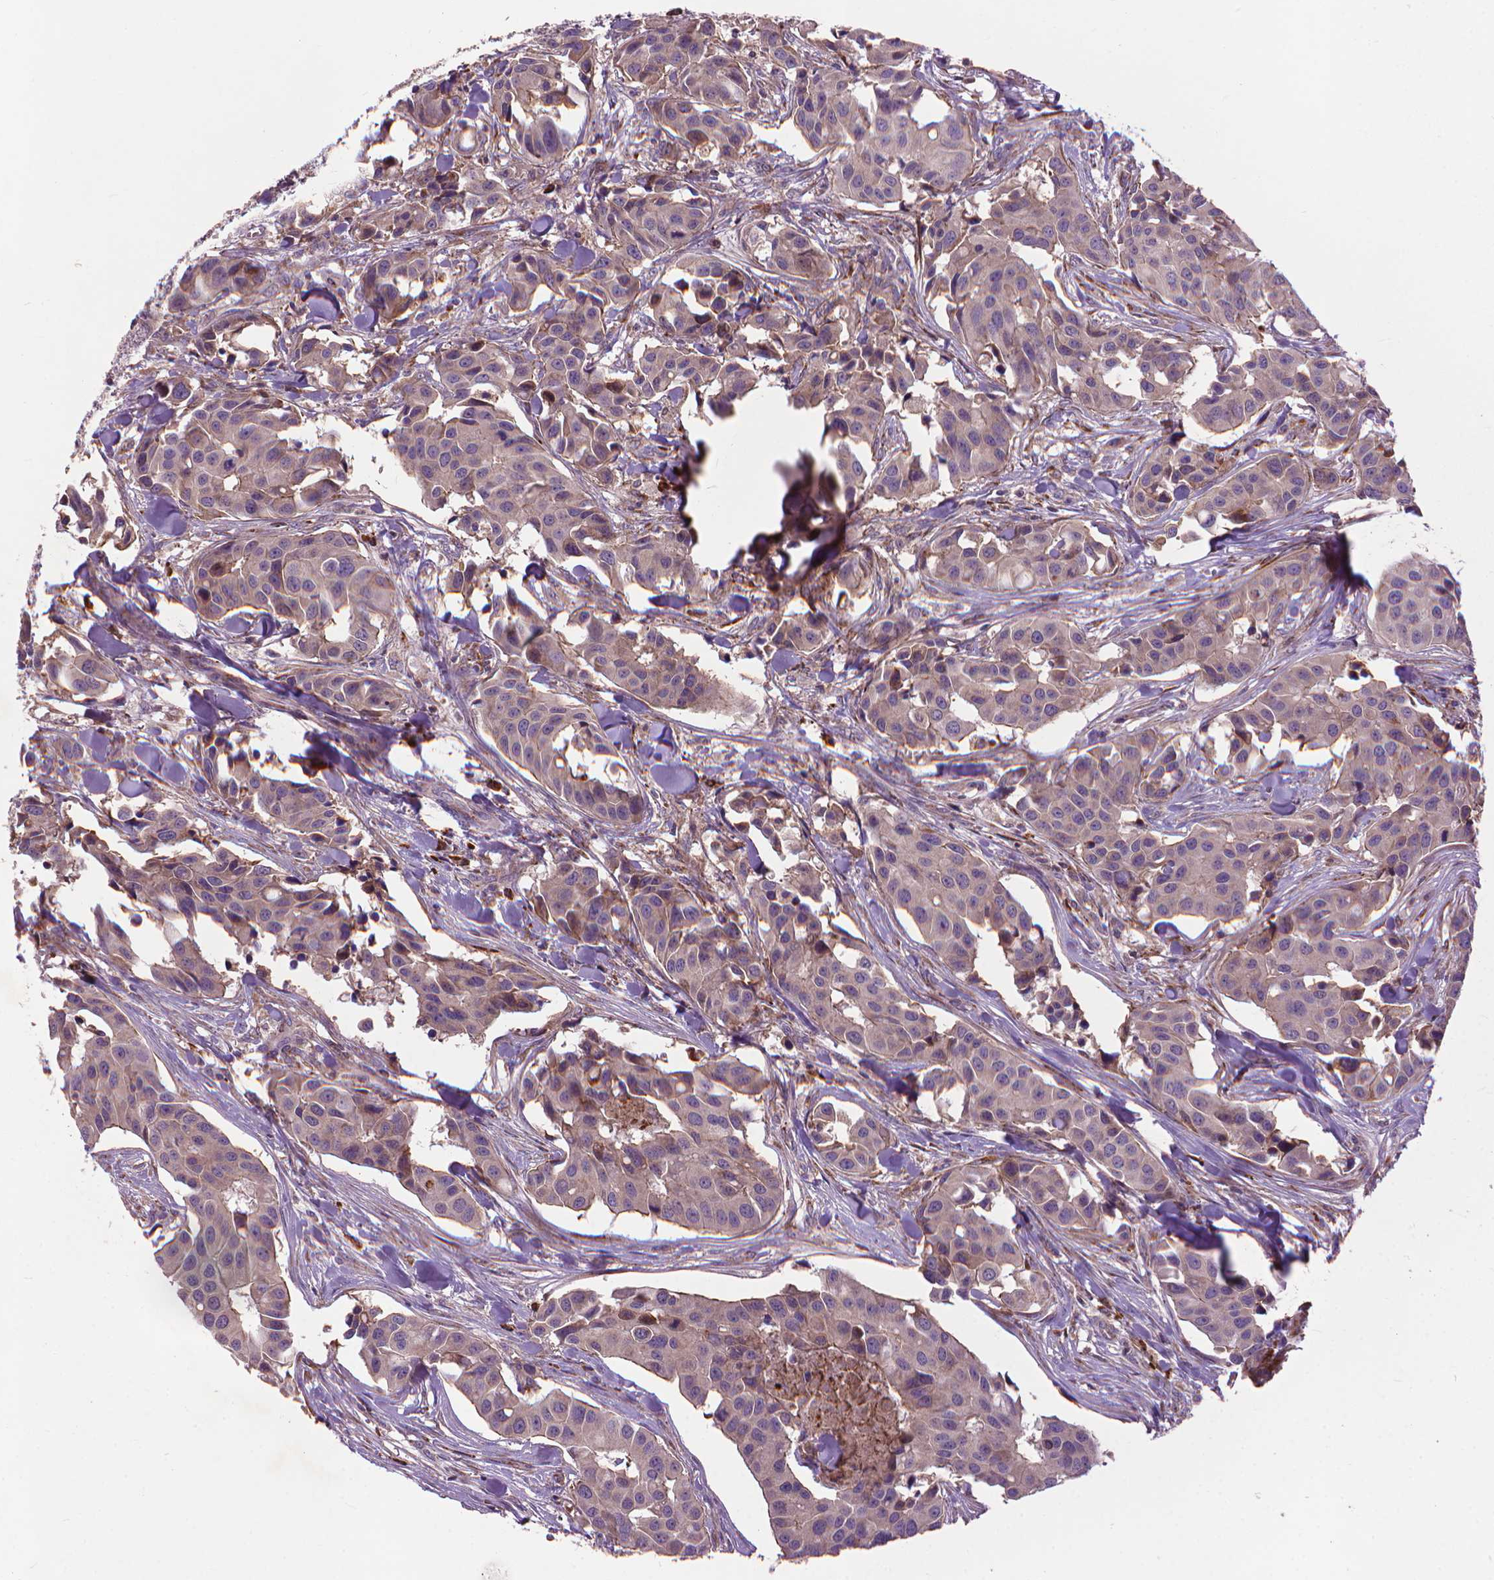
{"staining": {"intensity": "weak", "quantity": "<25%", "location": "cytoplasmic/membranous"}, "tissue": "head and neck cancer", "cell_type": "Tumor cells", "image_type": "cancer", "snomed": [{"axis": "morphology", "description": "Adenocarcinoma, NOS"}, {"axis": "topography", "description": "Head-Neck"}], "caption": "Head and neck cancer was stained to show a protein in brown. There is no significant expression in tumor cells.", "gene": "MYH14", "patient": {"sex": "male", "age": 76}}